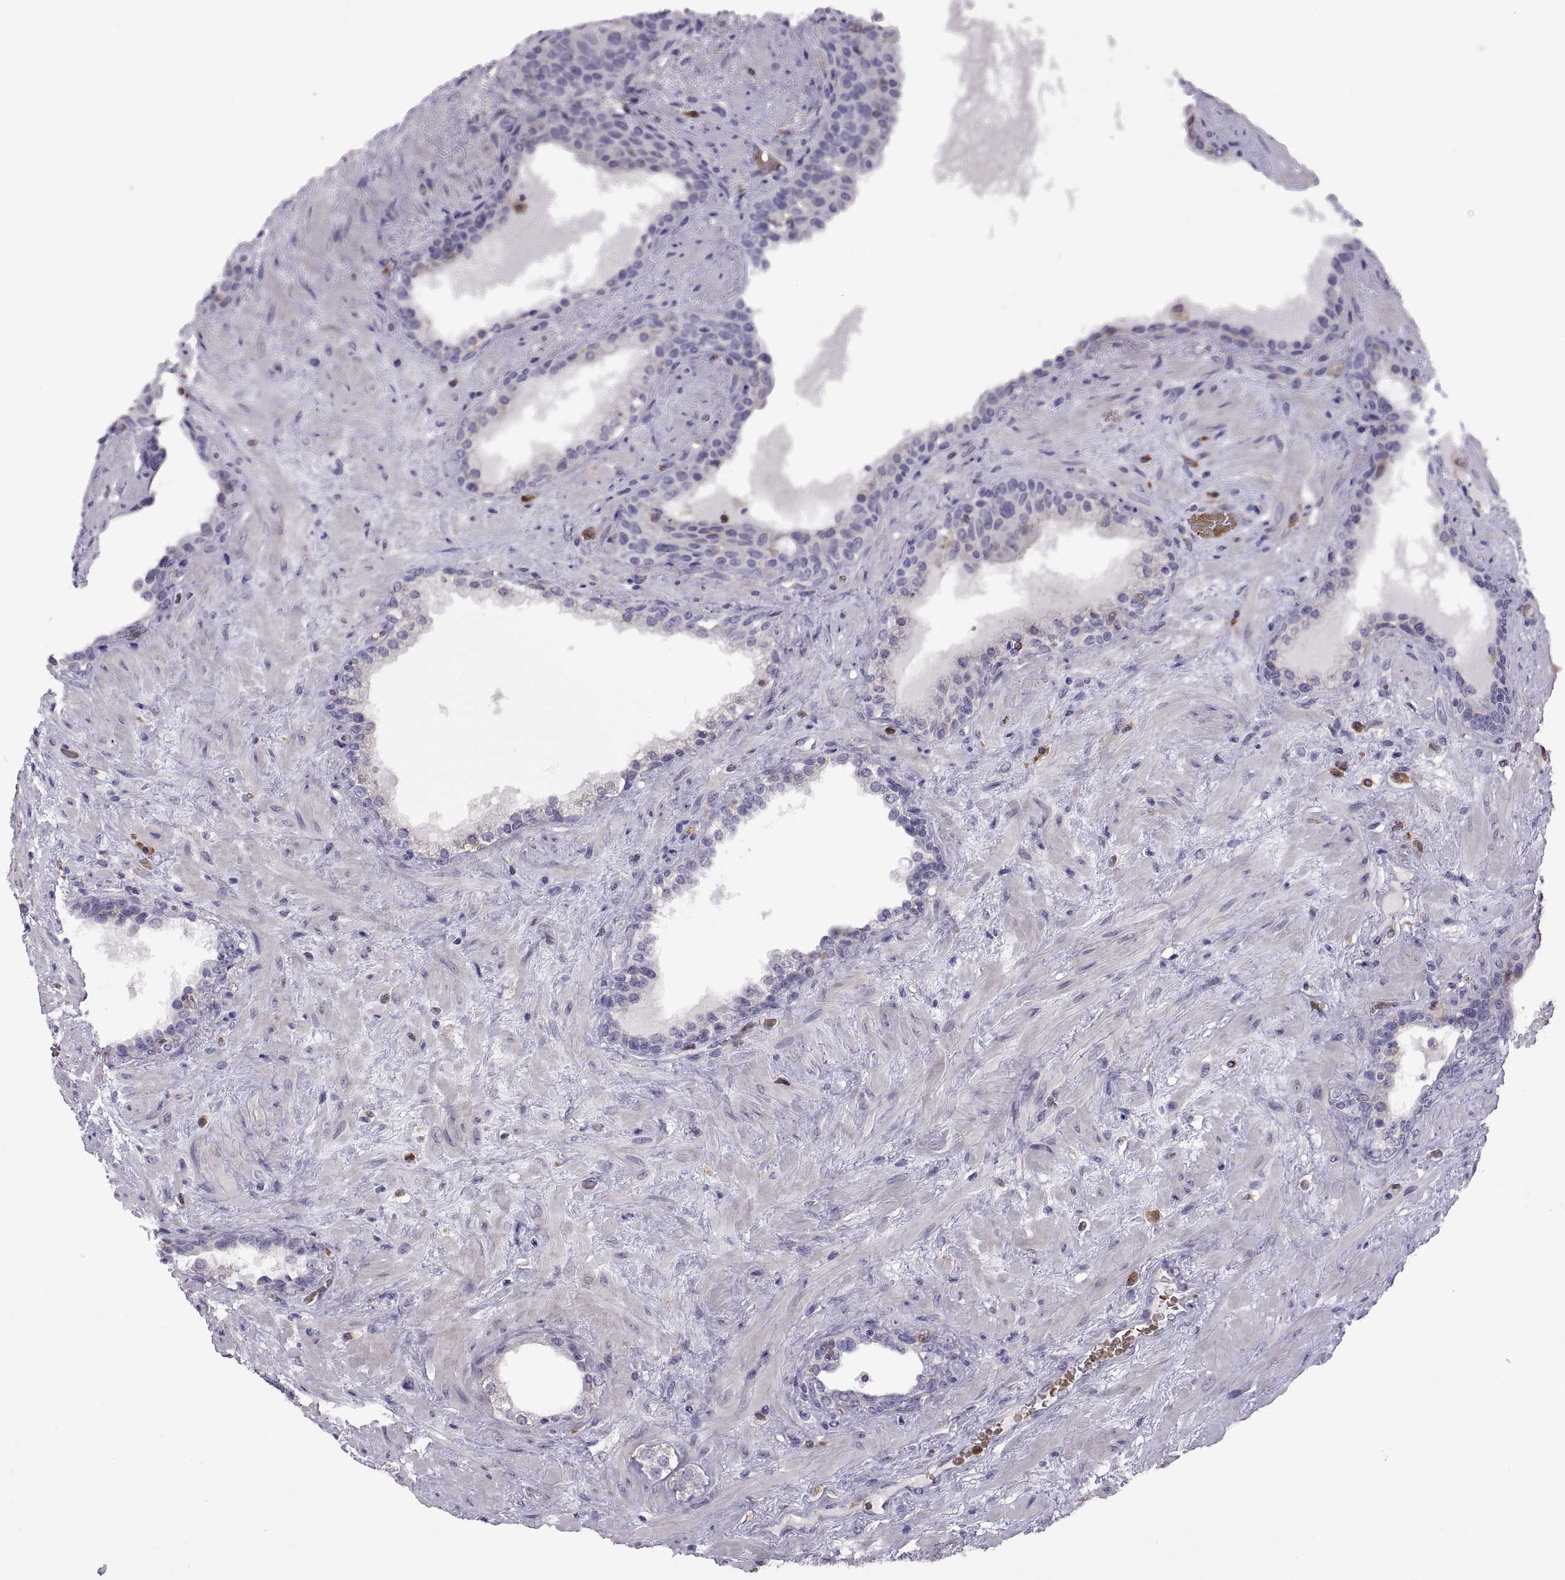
{"staining": {"intensity": "negative", "quantity": "none", "location": "none"}, "tissue": "prostate", "cell_type": "Glandular cells", "image_type": "normal", "snomed": [{"axis": "morphology", "description": "Normal tissue, NOS"}, {"axis": "topography", "description": "Prostate"}], "caption": "Photomicrograph shows no significant protein staining in glandular cells of benign prostate. (DAB (3,3'-diaminobenzidine) IHC visualized using brightfield microscopy, high magnification).", "gene": "DOK3", "patient": {"sex": "male", "age": 63}}